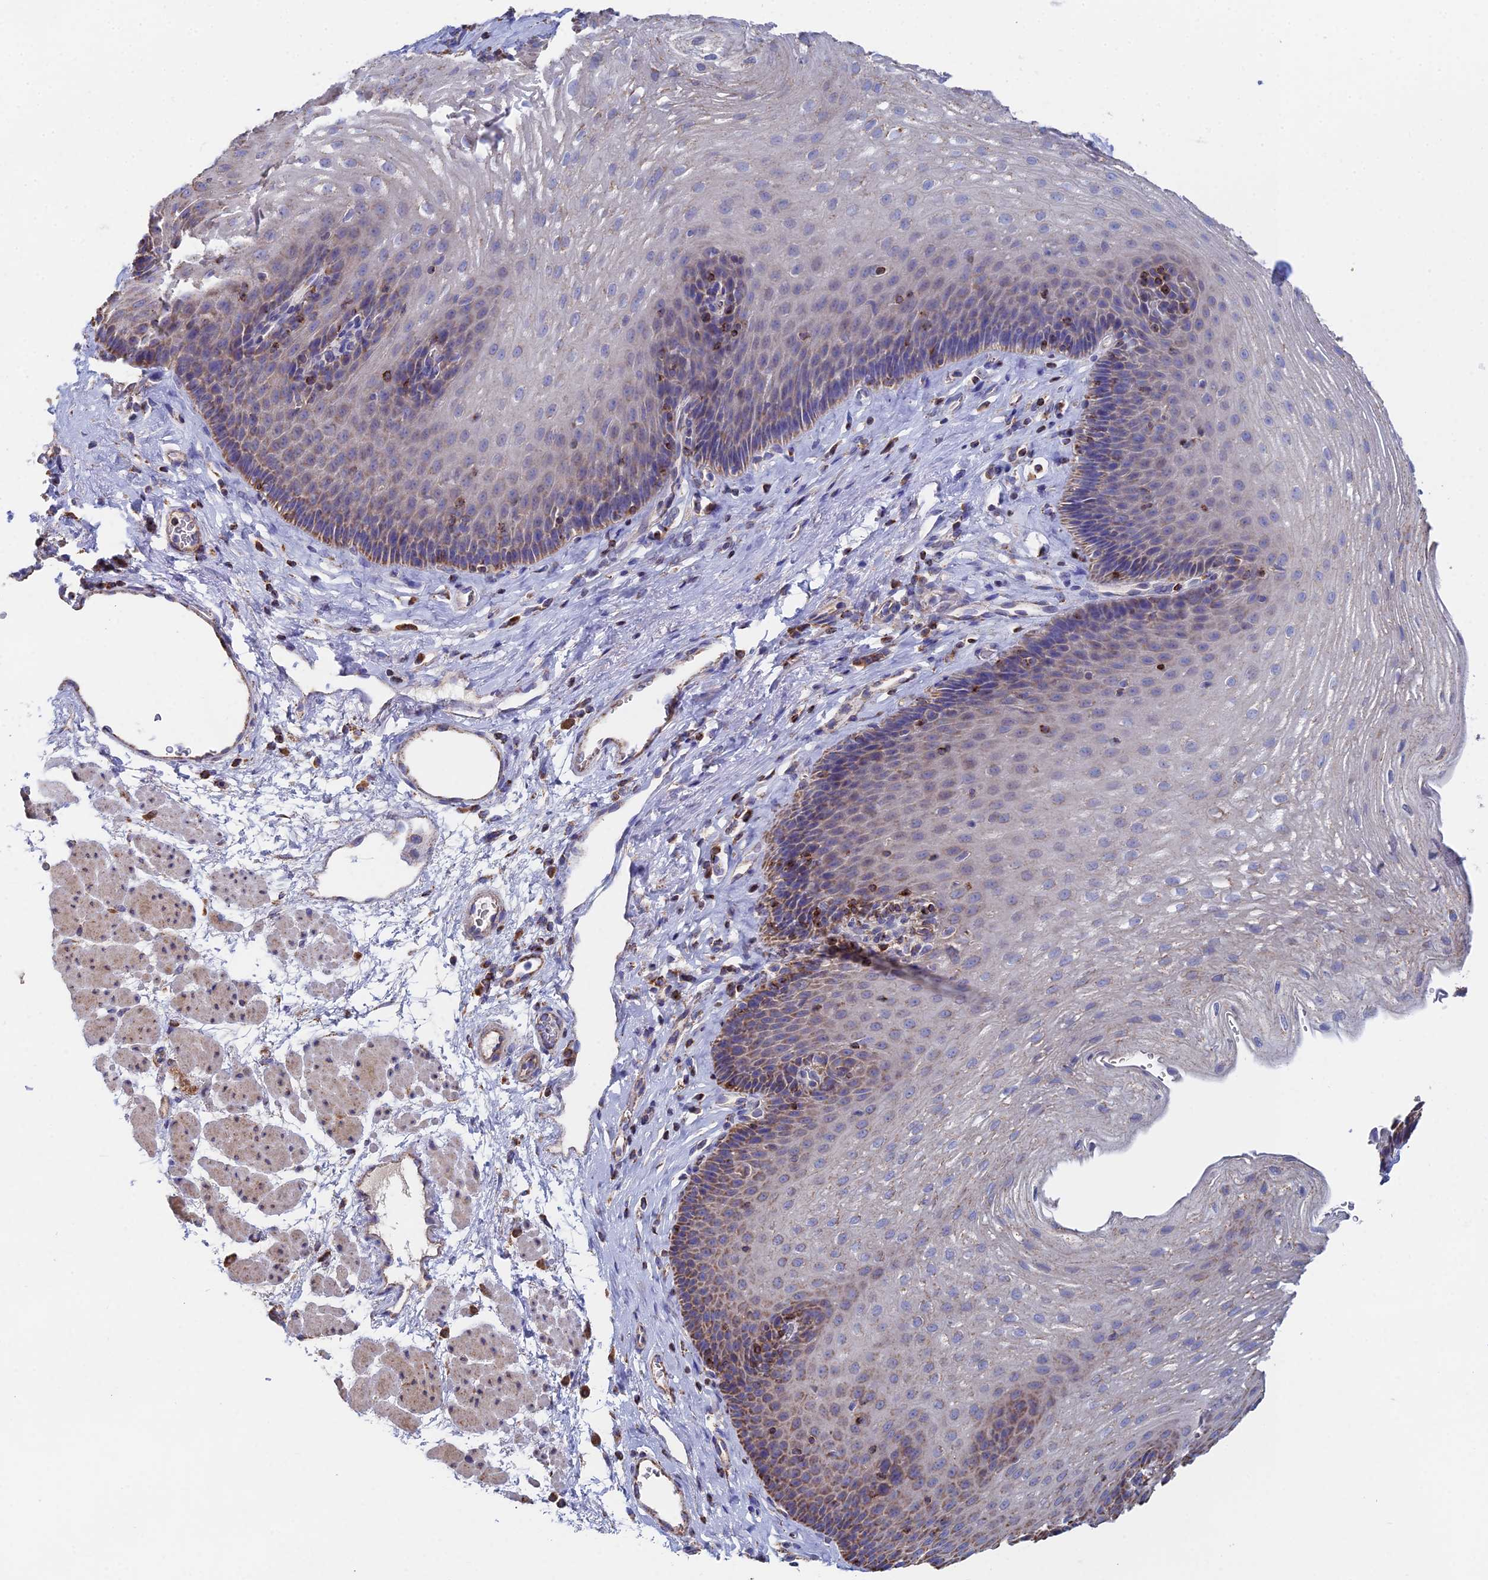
{"staining": {"intensity": "moderate", "quantity": "25%-75%", "location": "cytoplasmic/membranous"}, "tissue": "esophagus", "cell_type": "Squamous epithelial cells", "image_type": "normal", "snomed": [{"axis": "morphology", "description": "Normal tissue, NOS"}, {"axis": "topography", "description": "Esophagus"}], "caption": "About 25%-75% of squamous epithelial cells in benign esophagus show moderate cytoplasmic/membranous protein expression as visualized by brown immunohistochemical staining.", "gene": "SPOCK2", "patient": {"sex": "female", "age": 66}}